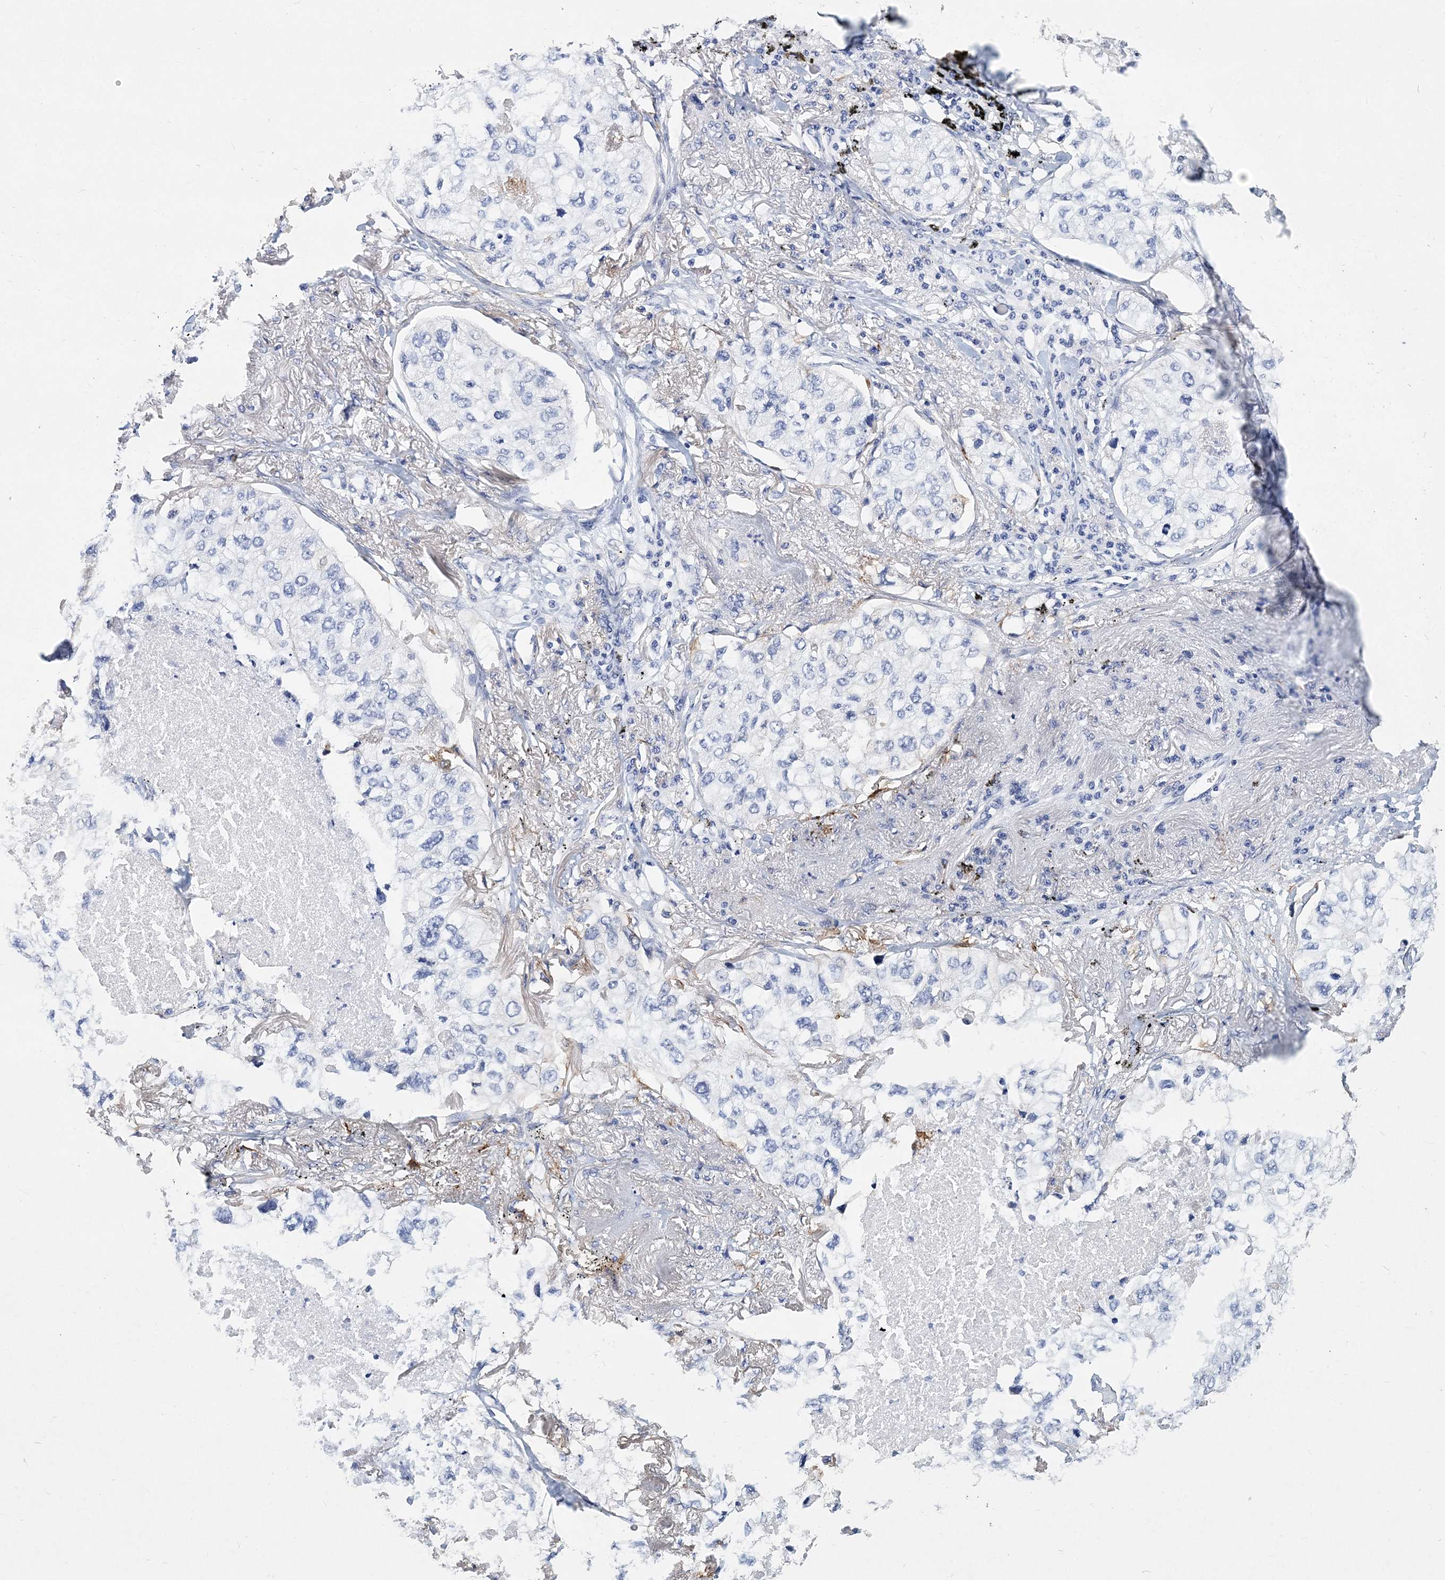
{"staining": {"intensity": "negative", "quantity": "none", "location": "none"}, "tissue": "lung cancer", "cell_type": "Tumor cells", "image_type": "cancer", "snomed": [{"axis": "morphology", "description": "Adenocarcinoma, NOS"}, {"axis": "topography", "description": "Lung"}], "caption": "An IHC histopathology image of lung adenocarcinoma is shown. There is no staining in tumor cells of lung adenocarcinoma.", "gene": "ITGA2B", "patient": {"sex": "male", "age": 65}}